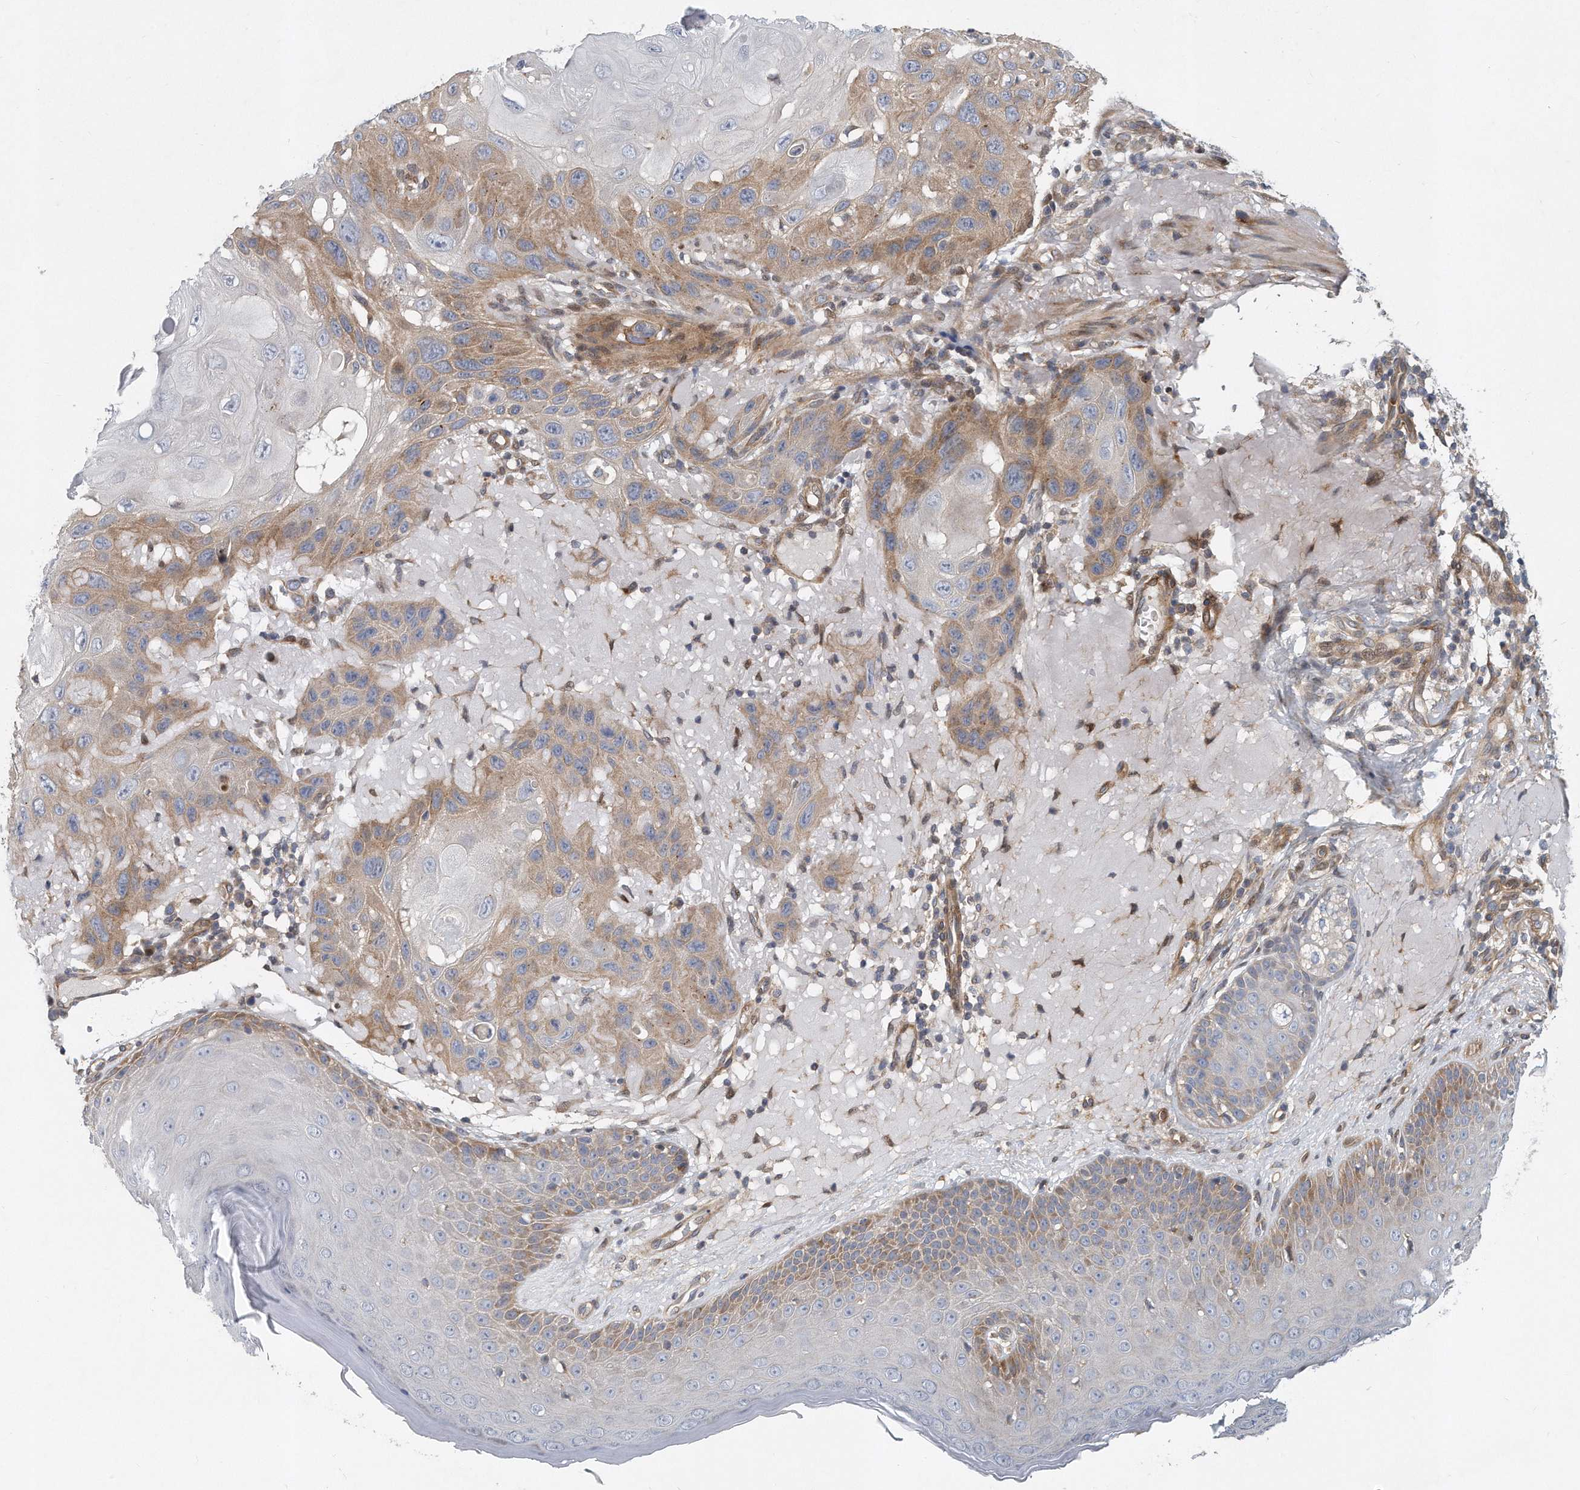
{"staining": {"intensity": "moderate", "quantity": "25%-75%", "location": "cytoplasmic/membranous"}, "tissue": "skin cancer", "cell_type": "Tumor cells", "image_type": "cancer", "snomed": [{"axis": "morphology", "description": "Normal tissue, NOS"}, {"axis": "morphology", "description": "Squamous cell carcinoma, NOS"}, {"axis": "topography", "description": "Skin"}], "caption": "About 25%-75% of tumor cells in human skin cancer (squamous cell carcinoma) show moderate cytoplasmic/membranous protein staining as visualized by brown immunohistochemical staining.", "gene": "PCDH8", "patient": {"sex": "female", "age": 96}}